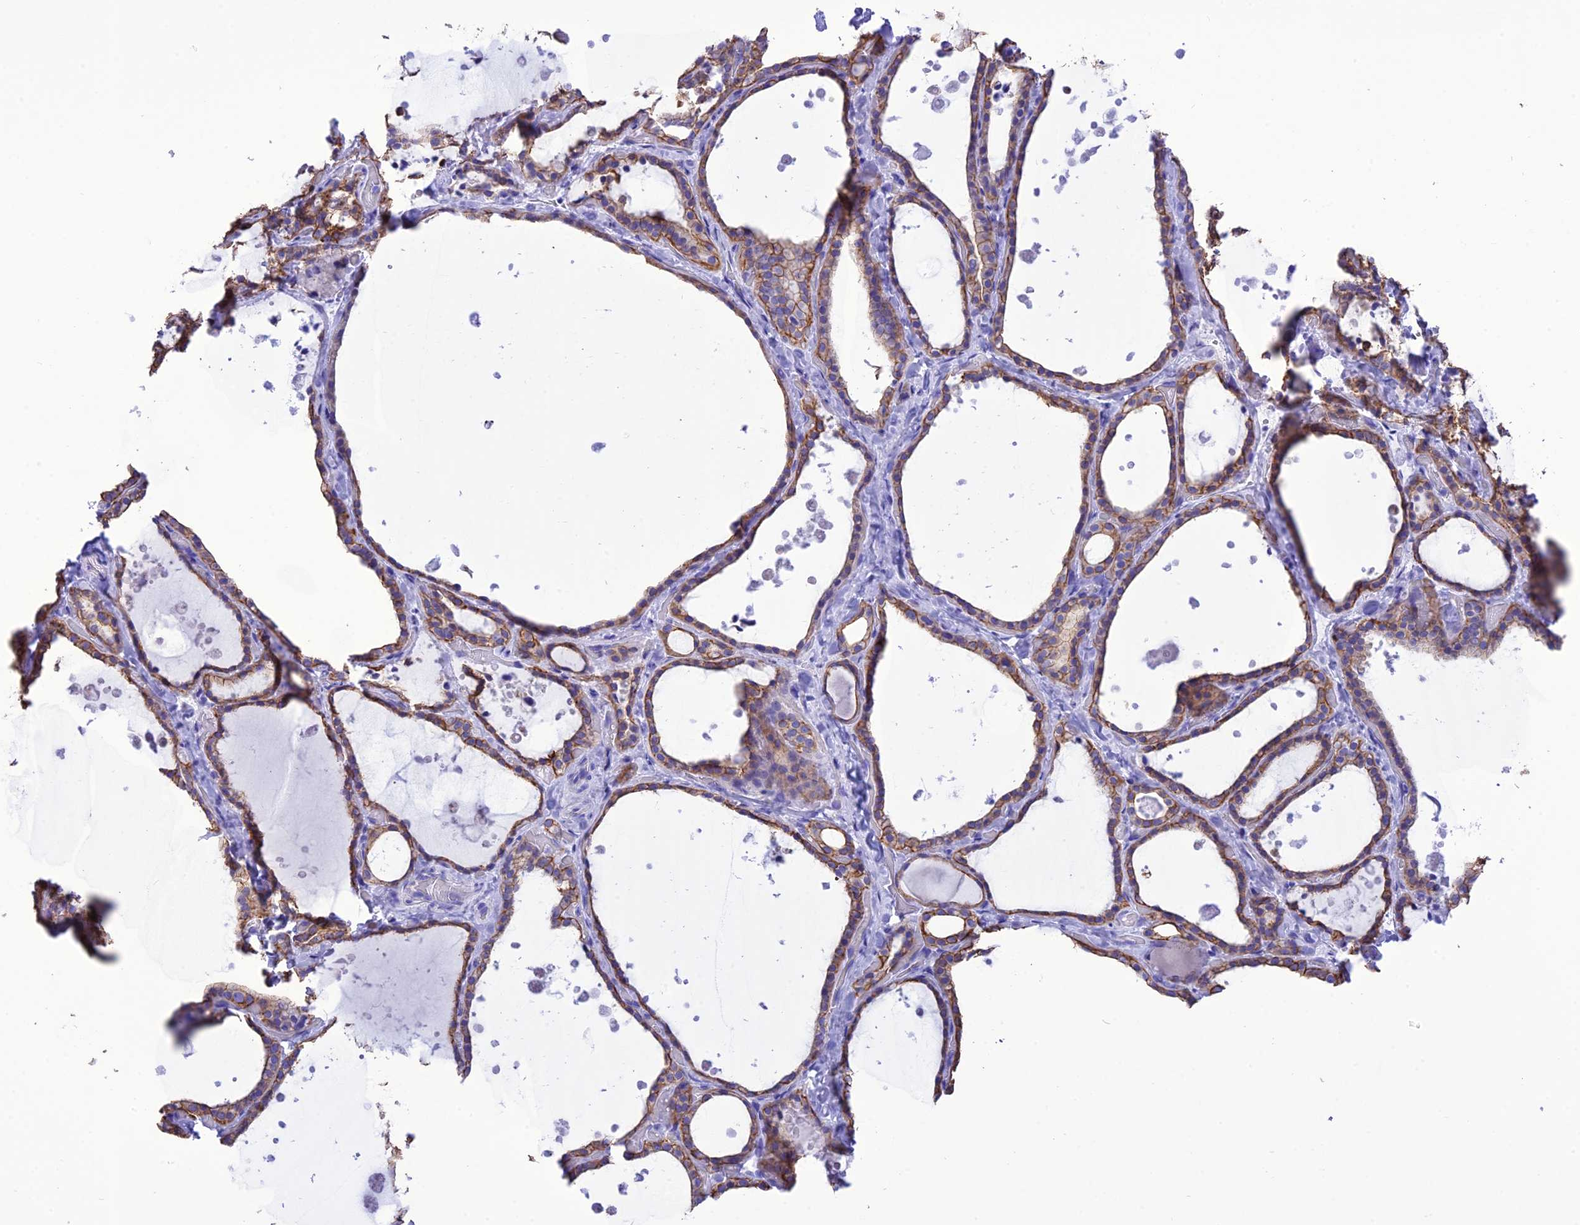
{"staining": {"intensity": "moderate", "quantity": ">75%", "location": "cytoplasmic/membranous"}, "tissue": "thyroid gland", "cell_type": "Glandular cells", "image_type": "normal", "snomed": [{"axis": "morphology", "description": "Normal tissue, NOS"}, {"axis": "topography", "description": "Thyroid gland"}], "caption": "Thyroid gland stained with DAB IHC exhibits medium levels of moderate cytoplasmic/membranous staining in approximately >75% of glandular cells.", "gene": "VPS52", "patient": {"sex": "female", "age": 44}}